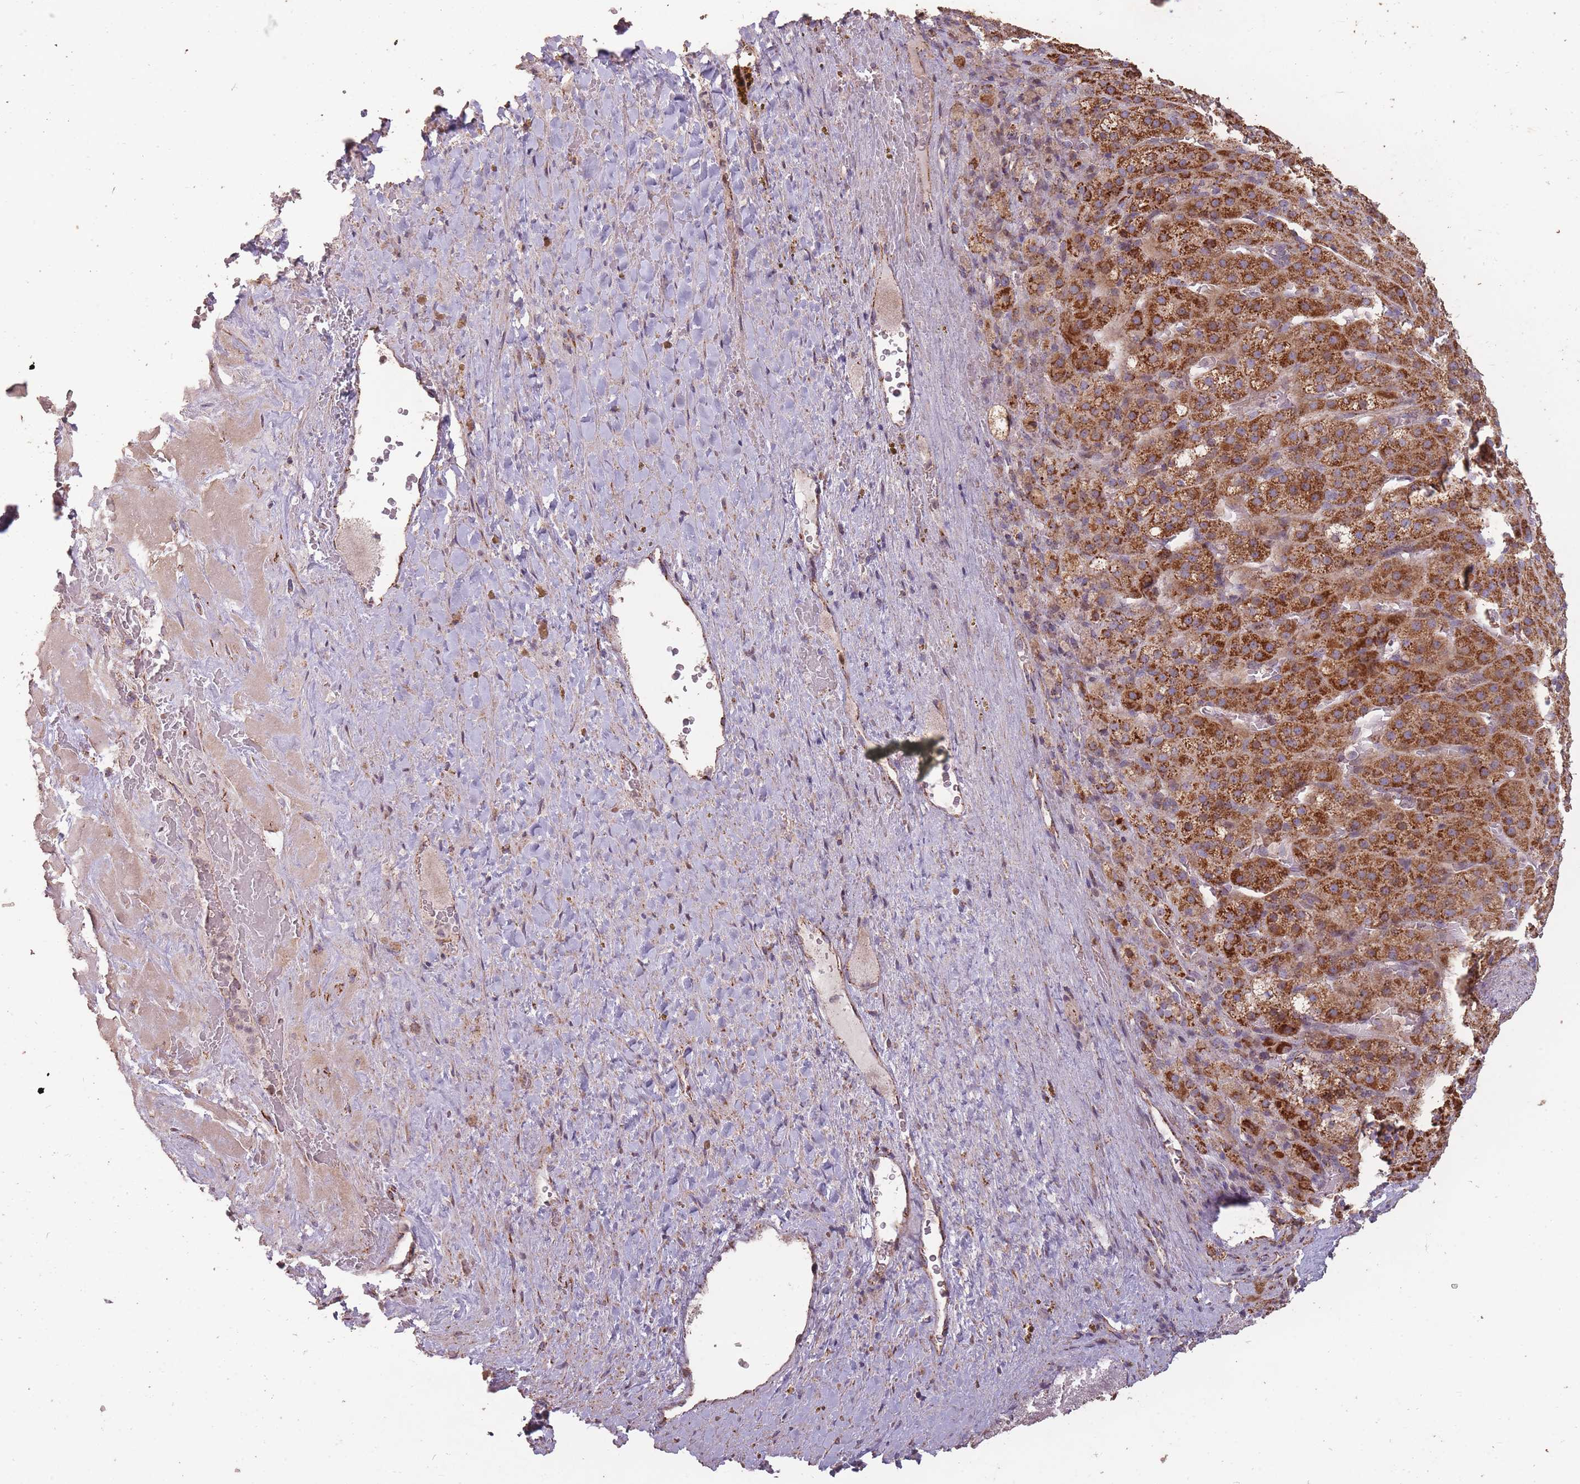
{"staining": {"intensity": "strong", "quantity": ">75%", "location": "cytoplasmic/membranous"}, "tissue": "adrenal gland", "cell_type": "Glandular cells", "image_type": "normal", "snomed": [{"axis": "morphology", "description": "Normal tissue, NOS"}, {"axis": "topography", "description": "Adrenal gland"}], "caption": "Immunohistochemical staining of benign human adrenal gland reveals >75% levels of strong cytoplasmic/membranous protein staining in about >75% of glandular cells.", "gene": "CNOT8", "patient": {"sex": "female", "age": 41}}